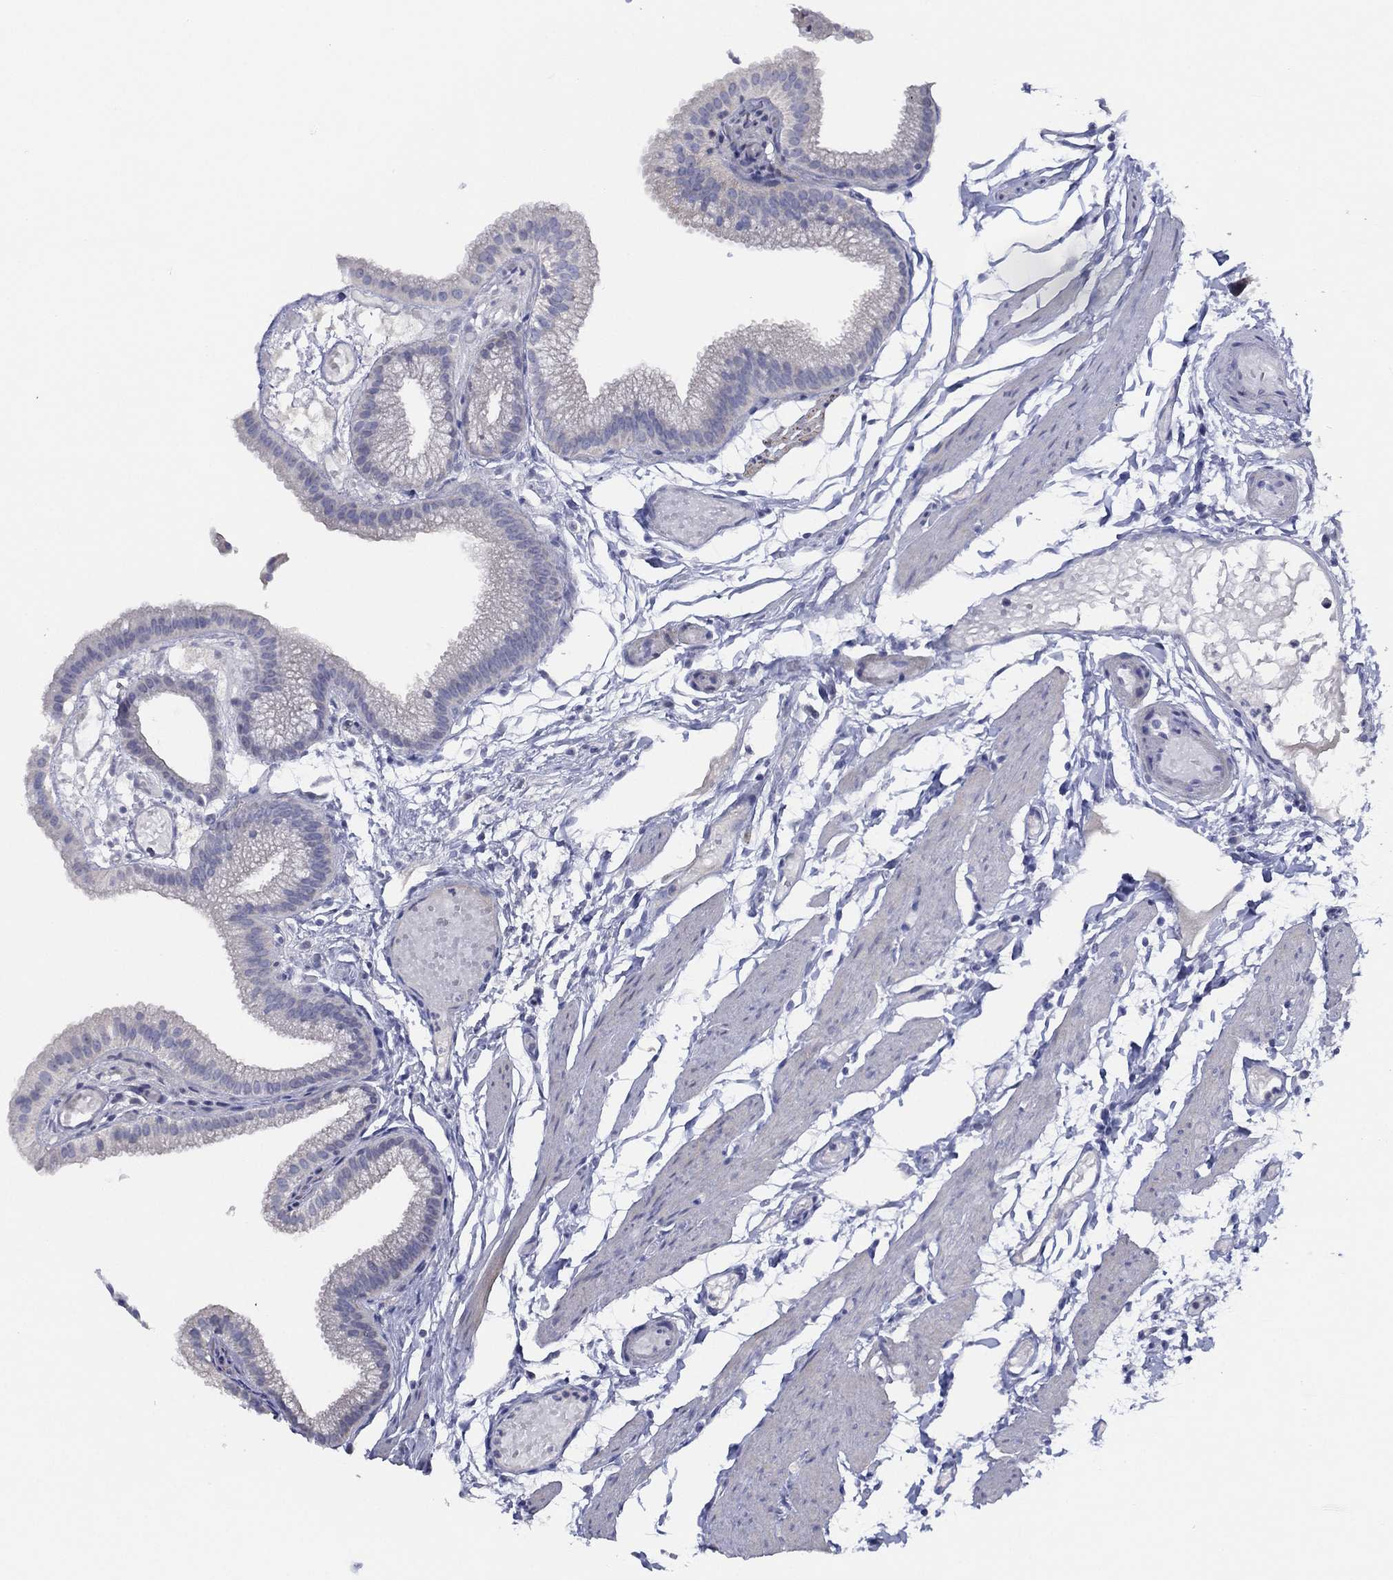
{"staining": {"intensity": "negative", "quantity": "none", "location": "none"}, "tissue": "gallbladder", "cell_type": "Glandular cells", "image_type": "normal", "snomed": [{"axis": "morphology", "description": "Normal tissue, NOS"}, {"axis": "topography", "description": "Gallbladder"}], "caption": "Micrograph shows no protein staining in glandular cells of unremarkable gallbladder.", "gene": "SLC13A4", "patient": {"sex": "female", "age": 45}}